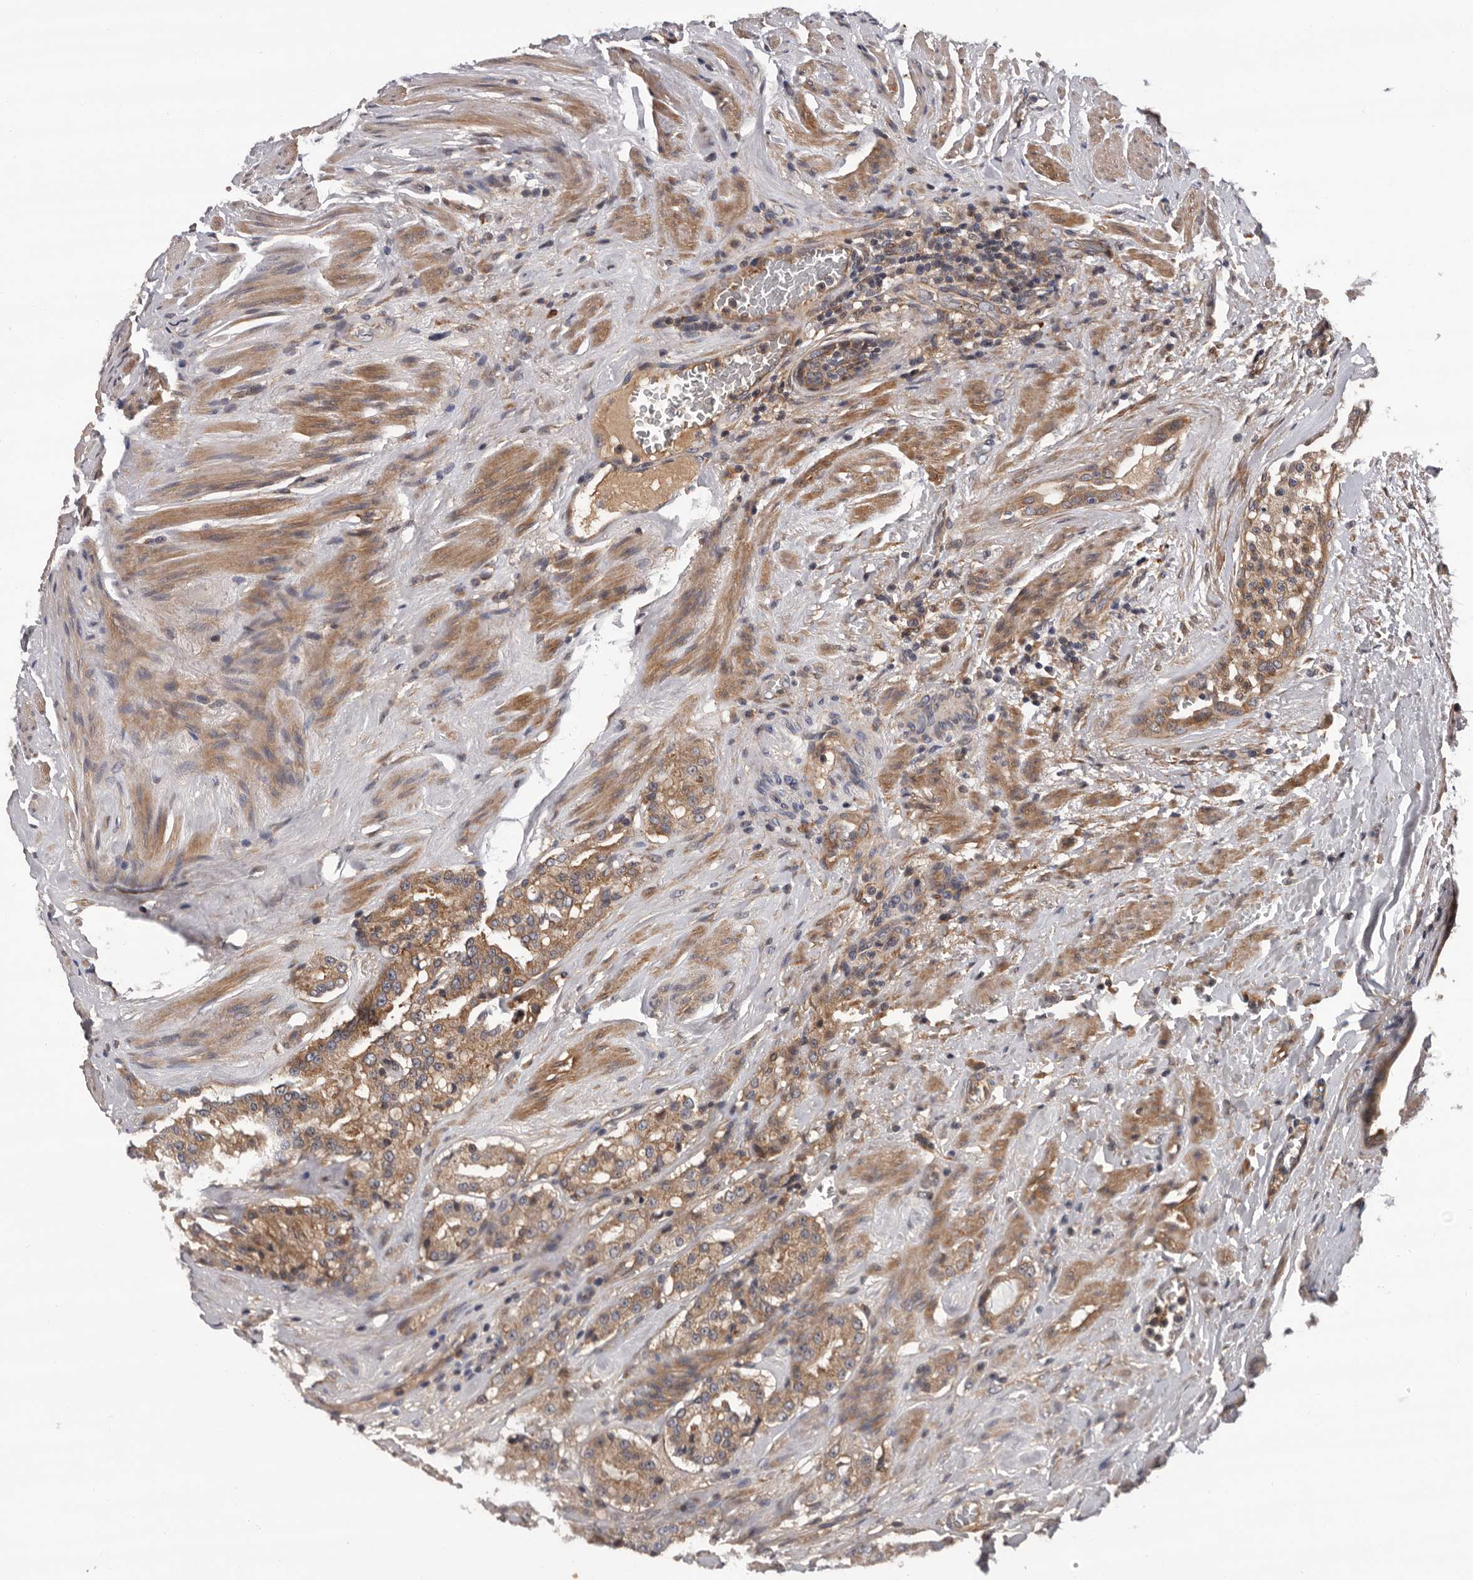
{"staining": {"intensity": "moderate", "quantity": ">75%", "location": "cytoplasmic/membranous"}, "tissue": "prostate cancer", "cell_type": "Tumor cells", "image_type": "cancer", "snomed": [{"axis": "morphology", "description": "Adenocarcinoma, Medium grade"}, {"axis": "topography", "description": "Prostate"}], "caption": "Immunohistochemical staining of human adenocarcinoma (medium-grade) (prostate) displays medium levels of moderate cytoplasmic/membranous expression in approximately >75% of tumor cells.", "gene": "PRKD1", "patient": {"sex": "male", "age": 72}}